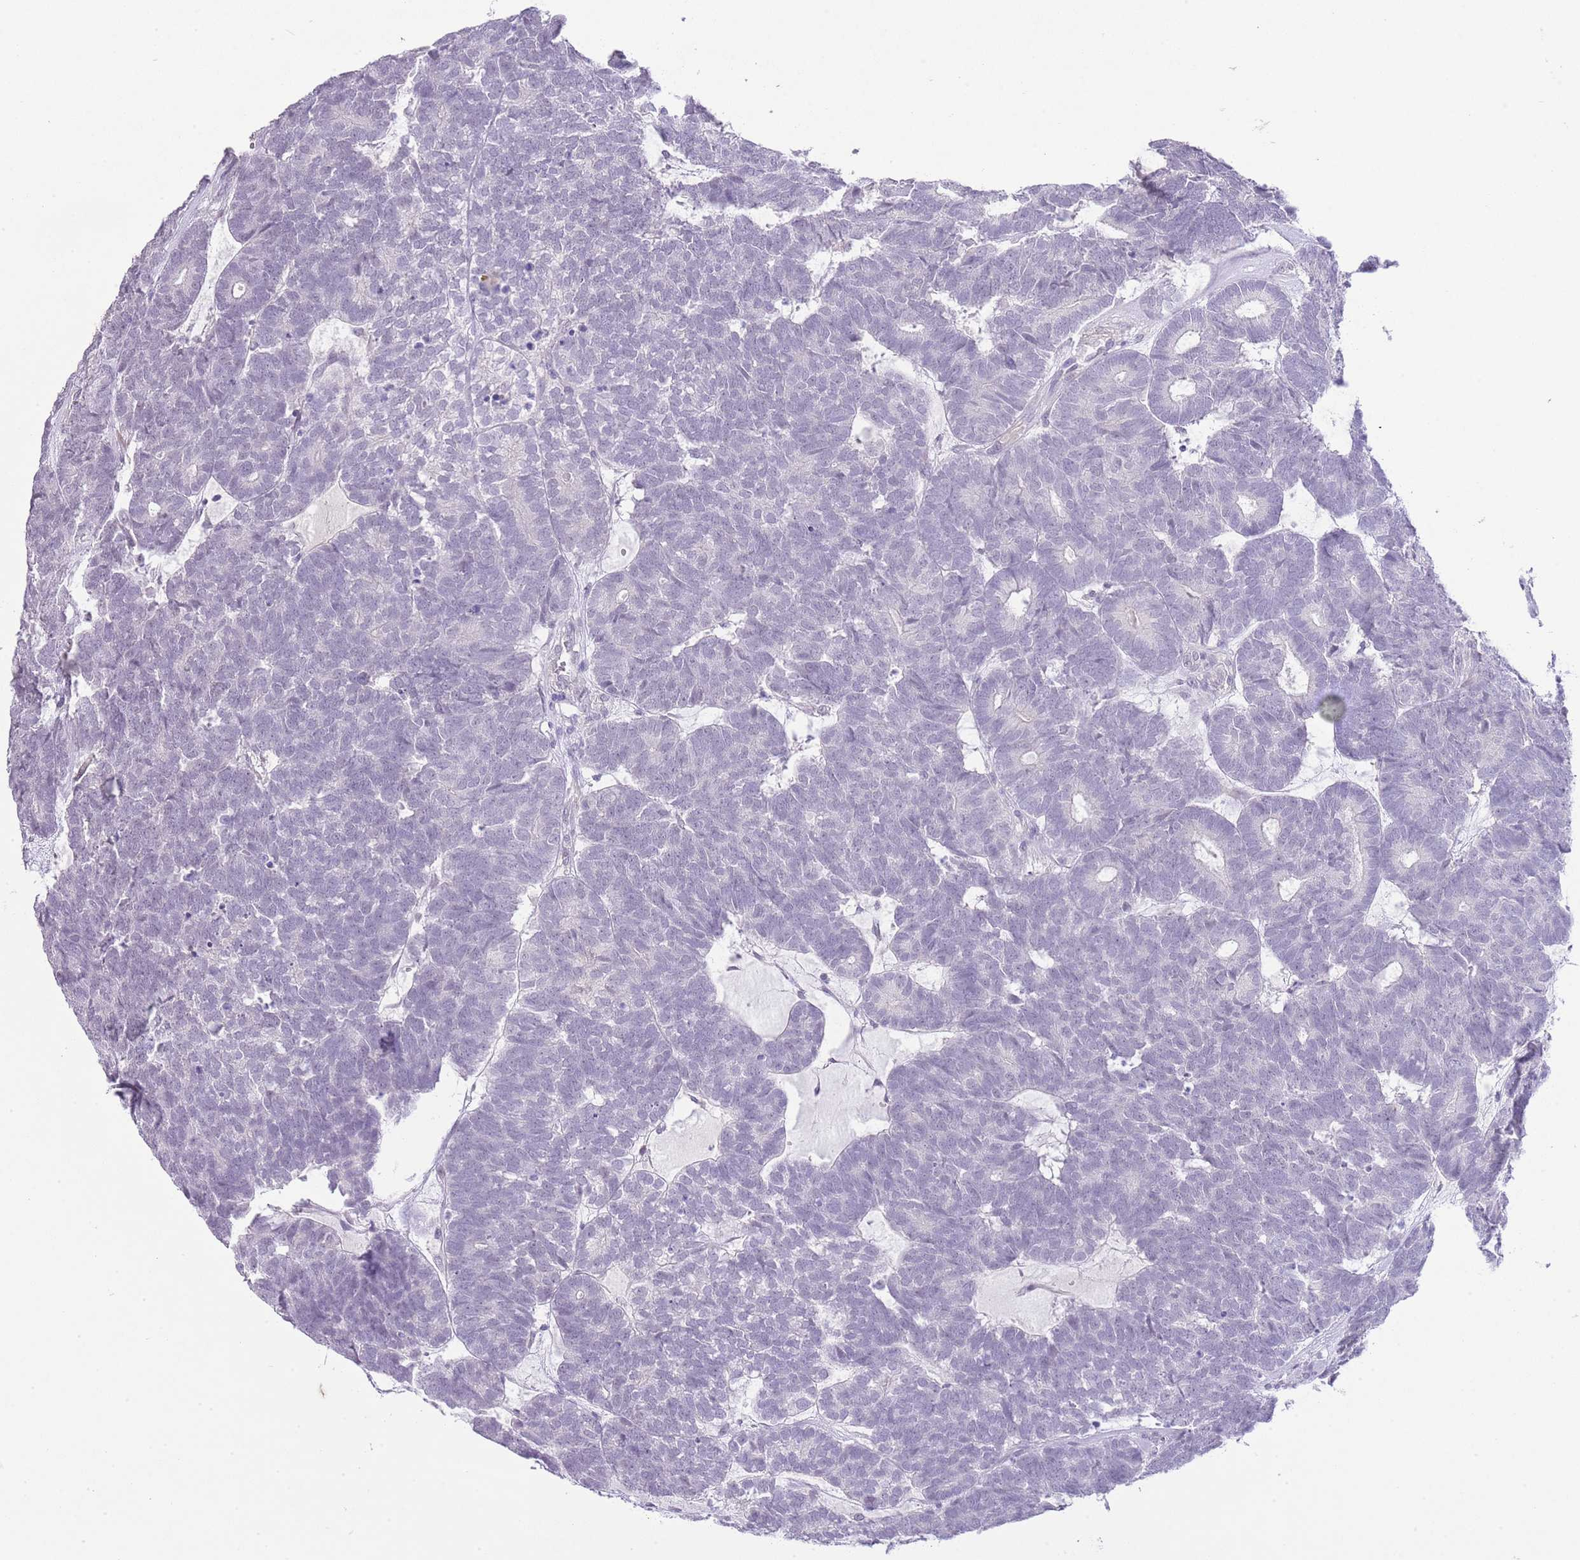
{"staining": {"intensity": "negative", "quantity": "none", "location": "none"}, "tissue": "head and neck cancer", "cell_type": "Tumor cells", "image_type": "cancer", "snomed": [{"axis": "morphology", "description": "Adenocarcinoma, NOS"}, {"axis": "topography", "description": "Head-Neck"}], "caption": "This is a histopathology image of immunohistochemistry staining of head and neck adenocarcinoma, which shows no staining in tumor cells.", "gene": "MIDN", "patient": {"sex": "female", "age": 81}}